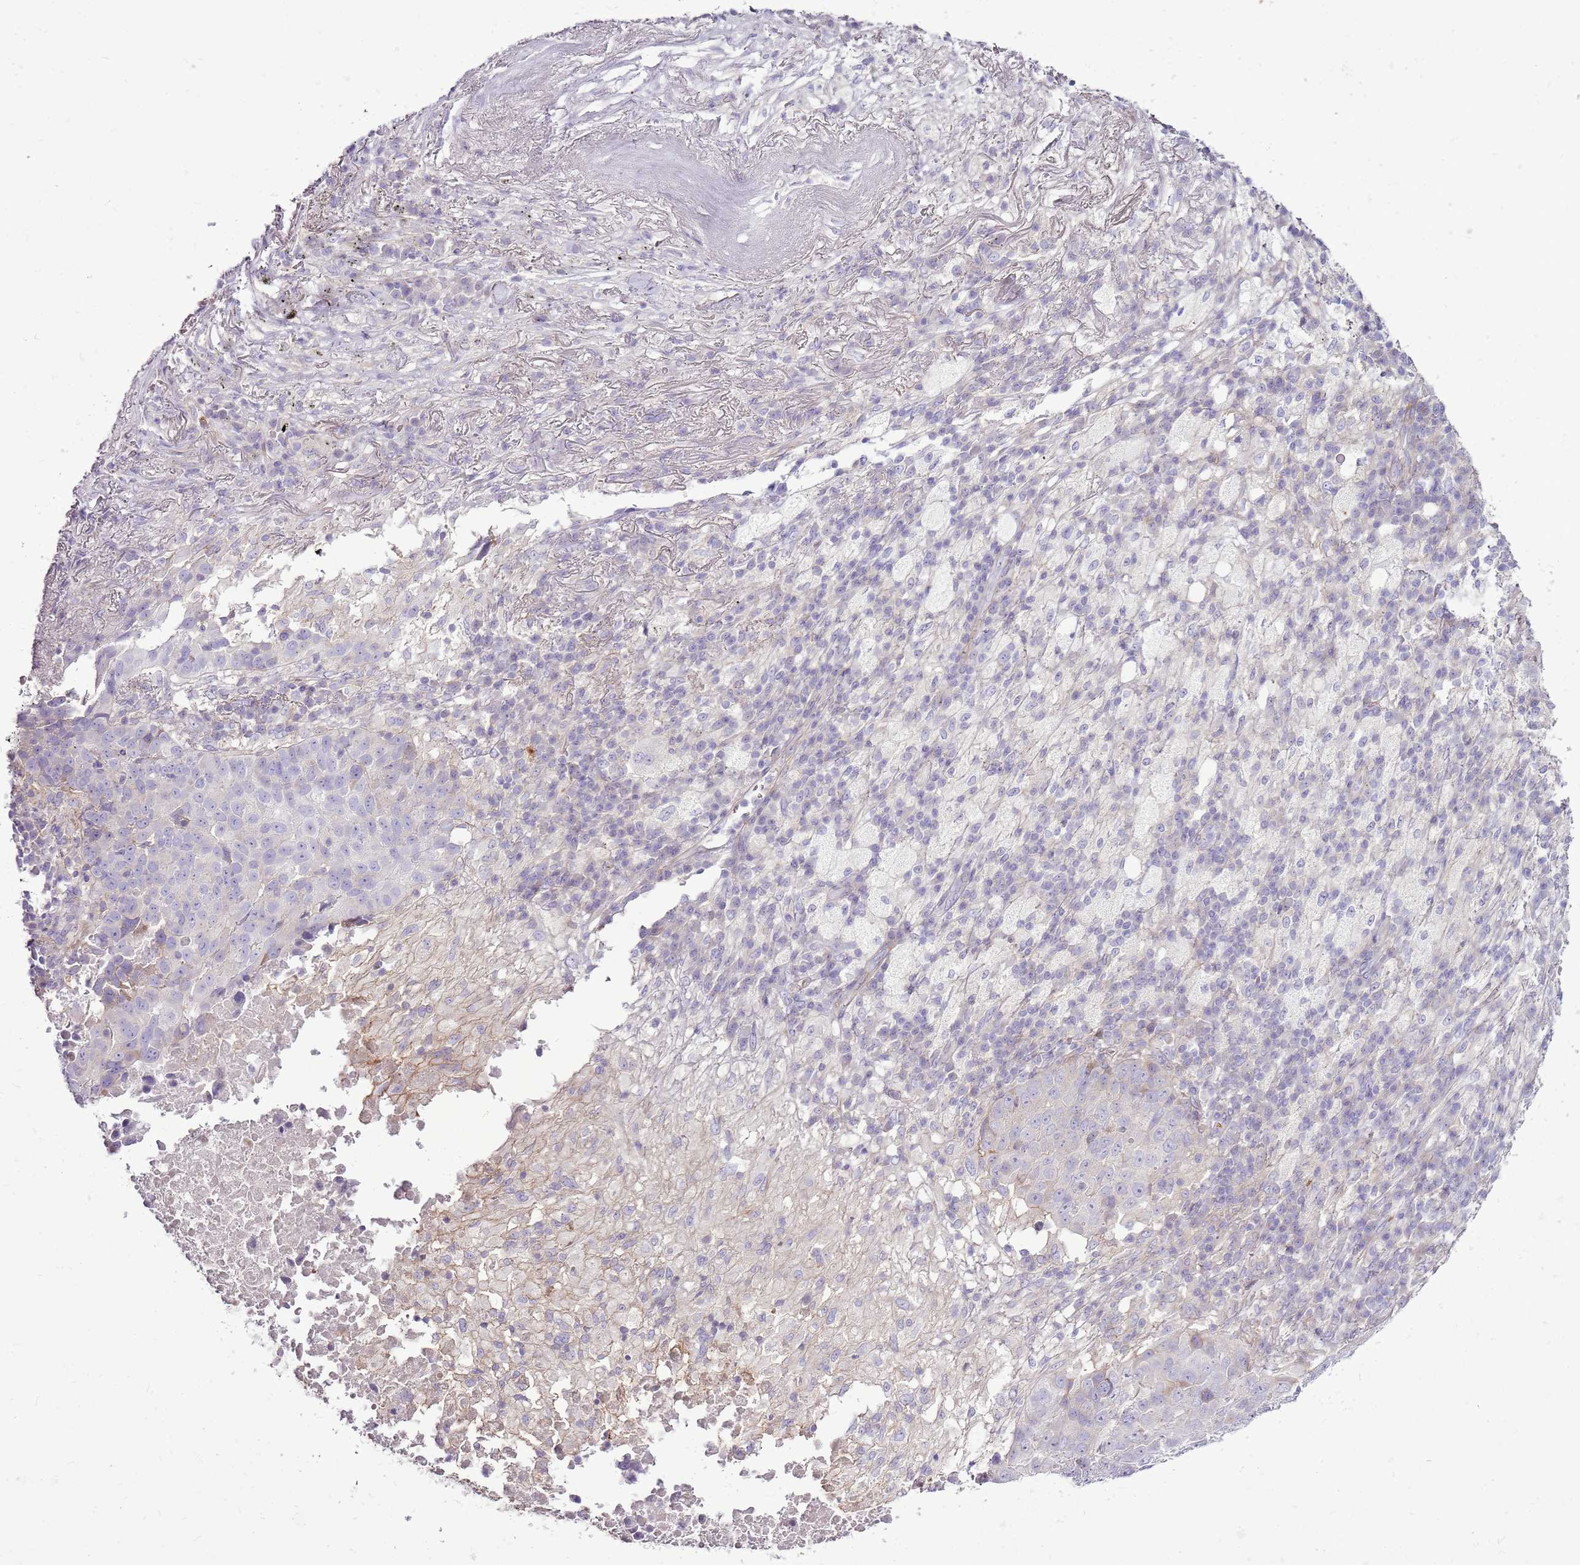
{"staining": {"intensity": "negative", "quantity": "none", "location": "none"}, "tissue": "lung cancer", "cell_type": "Tumor cells", "image_type": "cancer", "snomed": [{"axis": "morphology", "description": "Squamous cell carcinoma, NOS"}, {"axis": "topography", "description": "Lung"}], "caption": "Tumor cells show no significant staining in lung cancer.", "gene": "CHAC2", "patient": {"sex": "male", "age": 73}}